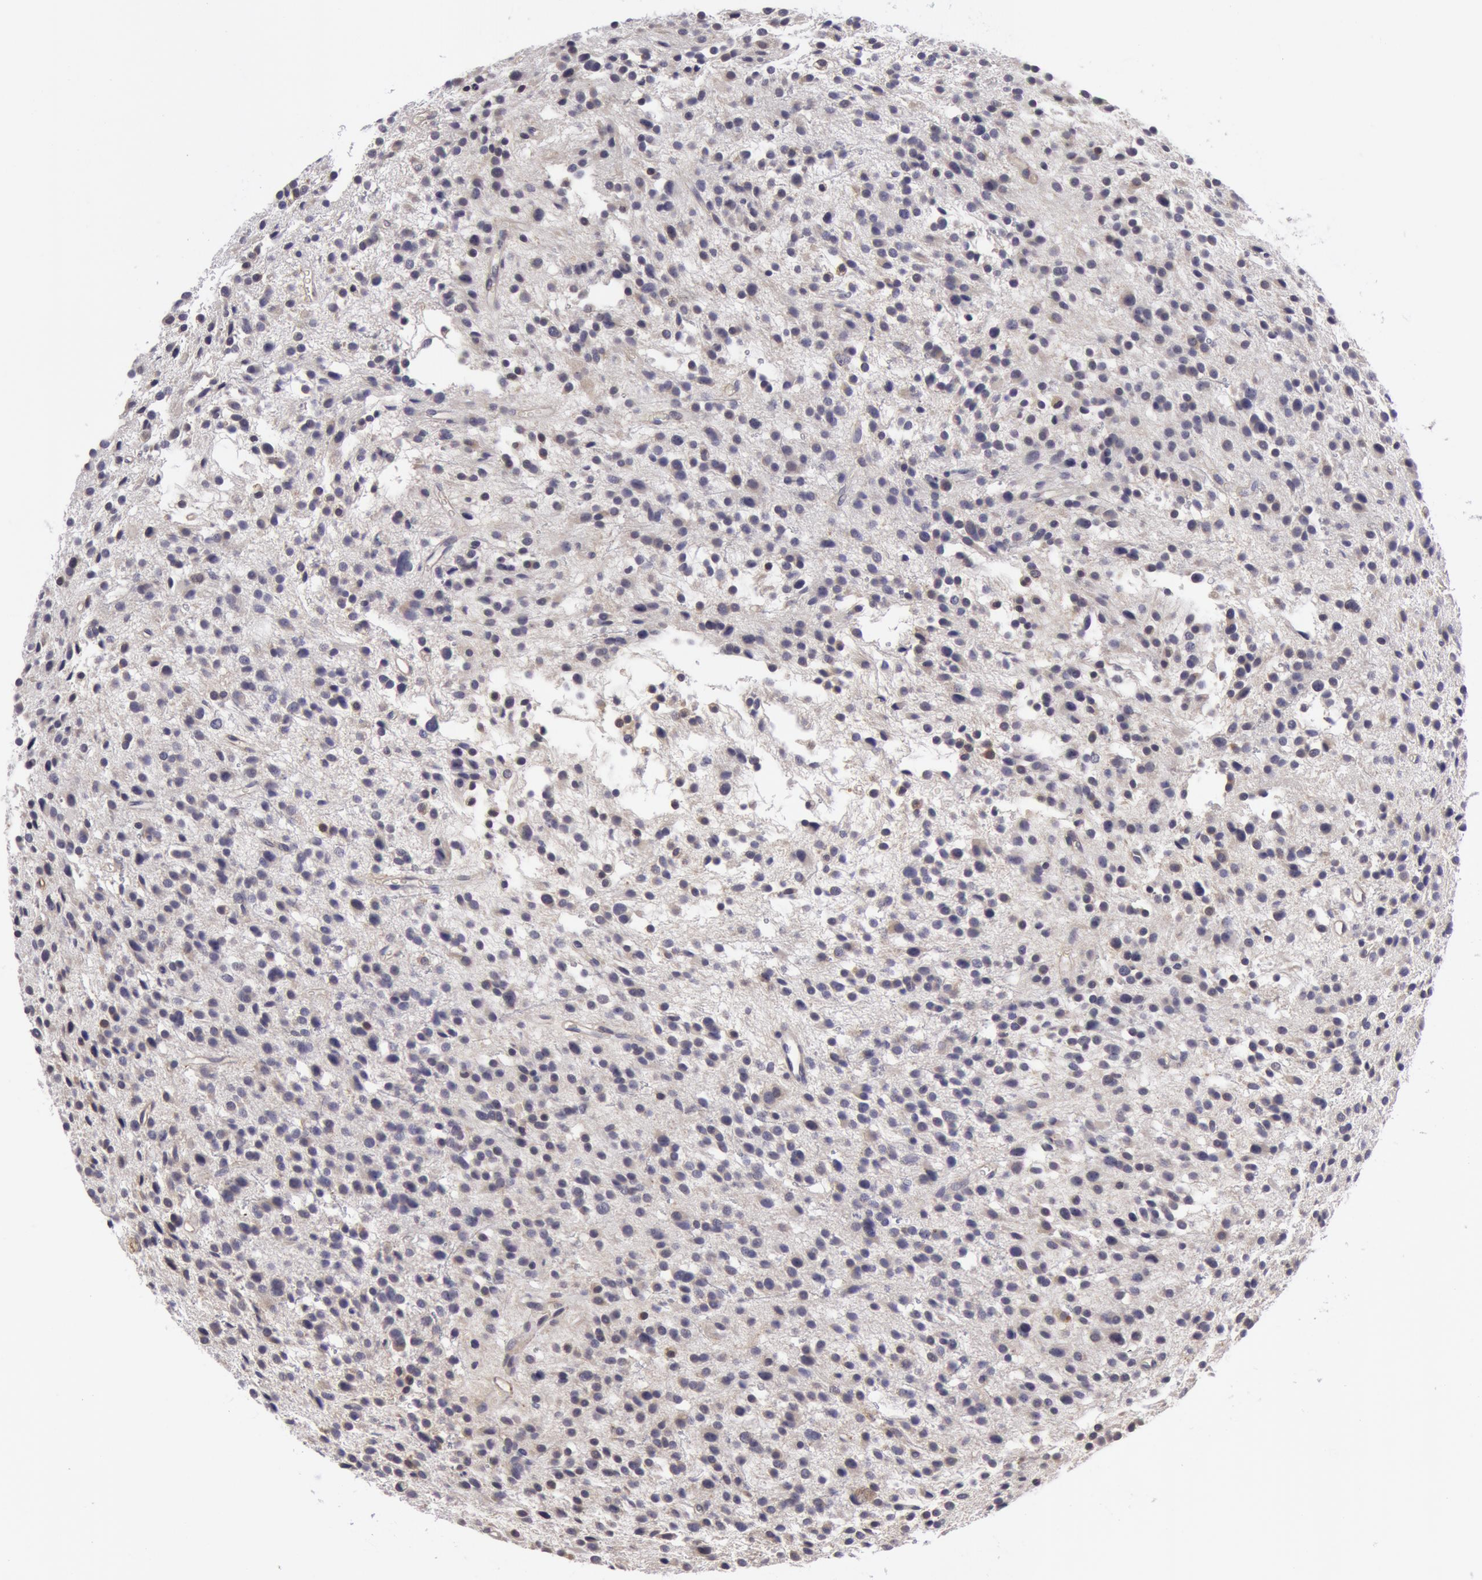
{"staining": {"intensity": "negative", "quantity": "none", "location": "none"}, "tissue": "glioma", "cell_type": "Tumor cells", "image_type": "cancer", "snomed": [{"axis": "morphology", "description": "Glioma, malignant, Low grade"}, {"axis": "topography", "description": "Brain"}], "caption": "Glioma was stained to show a protein in brown. There is no significant staining in tumor cells.", "gene": "IL23A", "patient": {"sex": "female", "age": 36}}